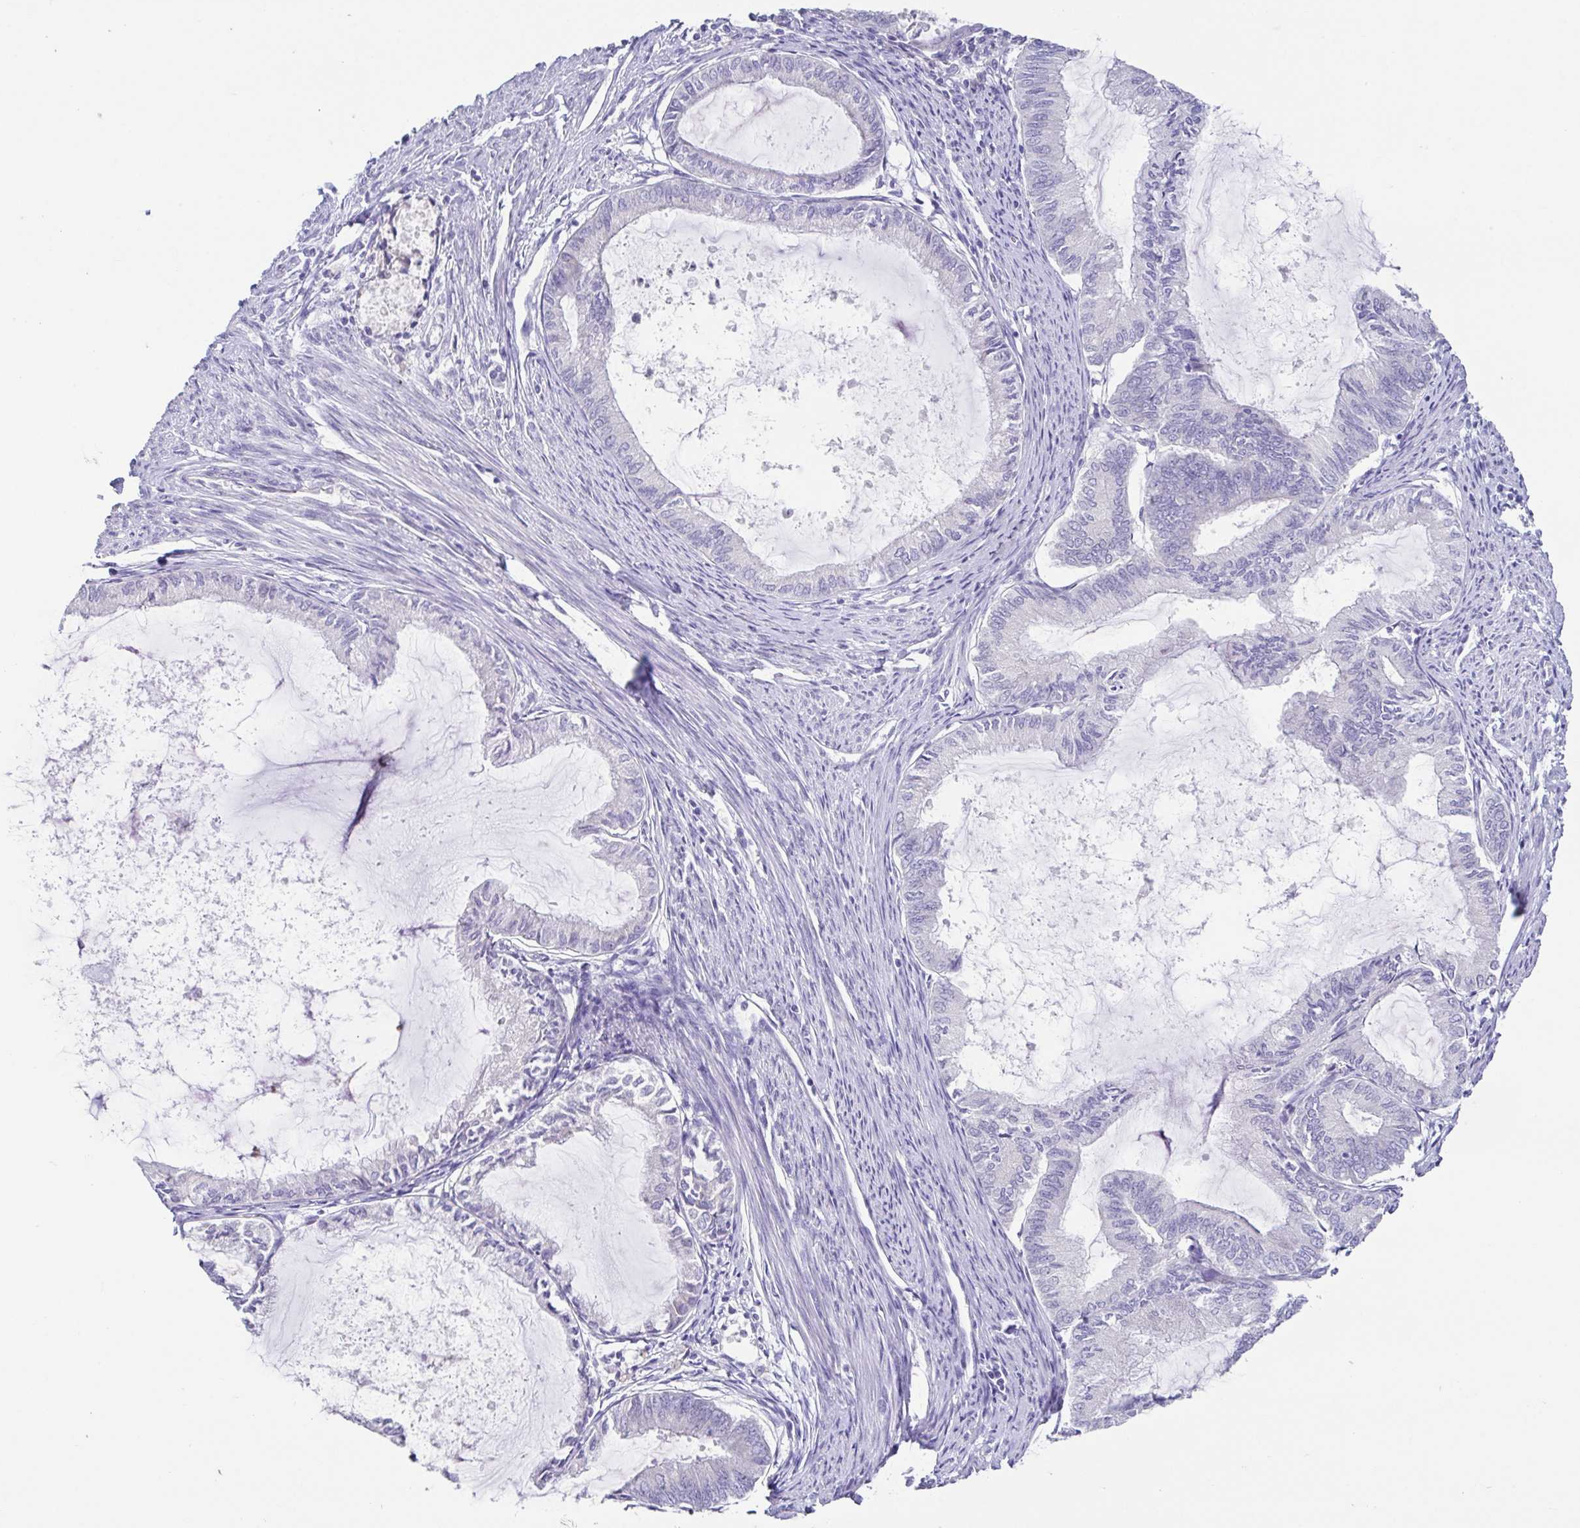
{"staining": {"intensity": "negative", "quantity": "none", "location": "none"}, "tissue": "endometrial cancer", "cell_type": "Tumor cells", "image_type": "cancer", "snomed": [{"axis": "morphology", "description": "Adenocarcinoma, NOS"}, {"axis": "topography", "description": "Endometrium"}], "caption": "IHC image of neoplastic tissue: endometrial cancer (adenocarcinoma) stained with DAB displays no significant protein expression in tumor cells. (DAB IHC, high magnification).", "gene": "RDH11", "patient": {"sex": "female", "age": 86}}